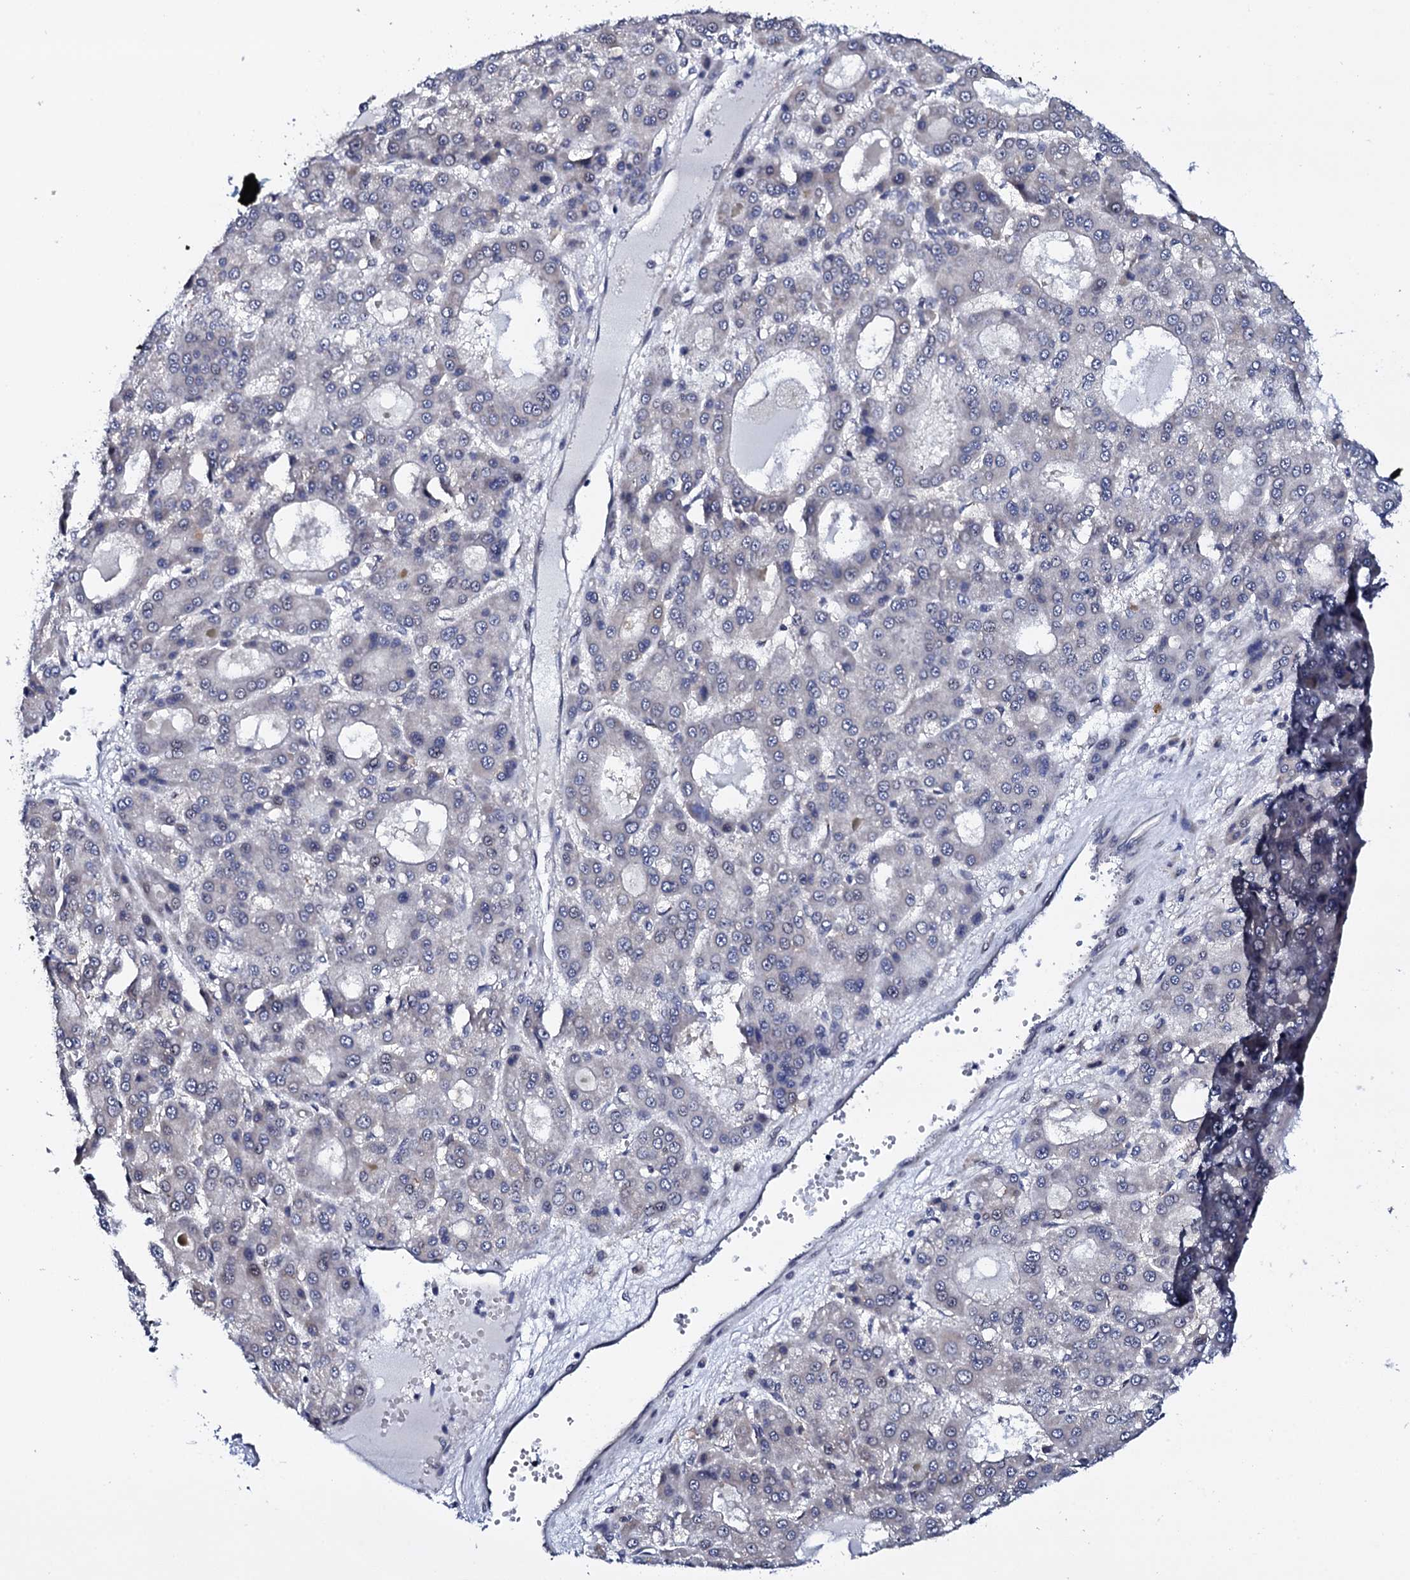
{"staining": {"intensity": "negative", "quantity": "none", "location": "none"}, "tissue": "liver cancer", "cell_type": "Tumor cells", "image_type": "cancer", "snomed": [{"axis": "morphology", "description": "Carcinoma, Hepatocellular, NOS"}, {"axis": "topography", "description": "Liver"}], "caption": "A histopathology image of human liver cancer is negative for staining in tumor cells.", "gene": "GAREM1", "patient": {"sex": "male", "age": 70}}